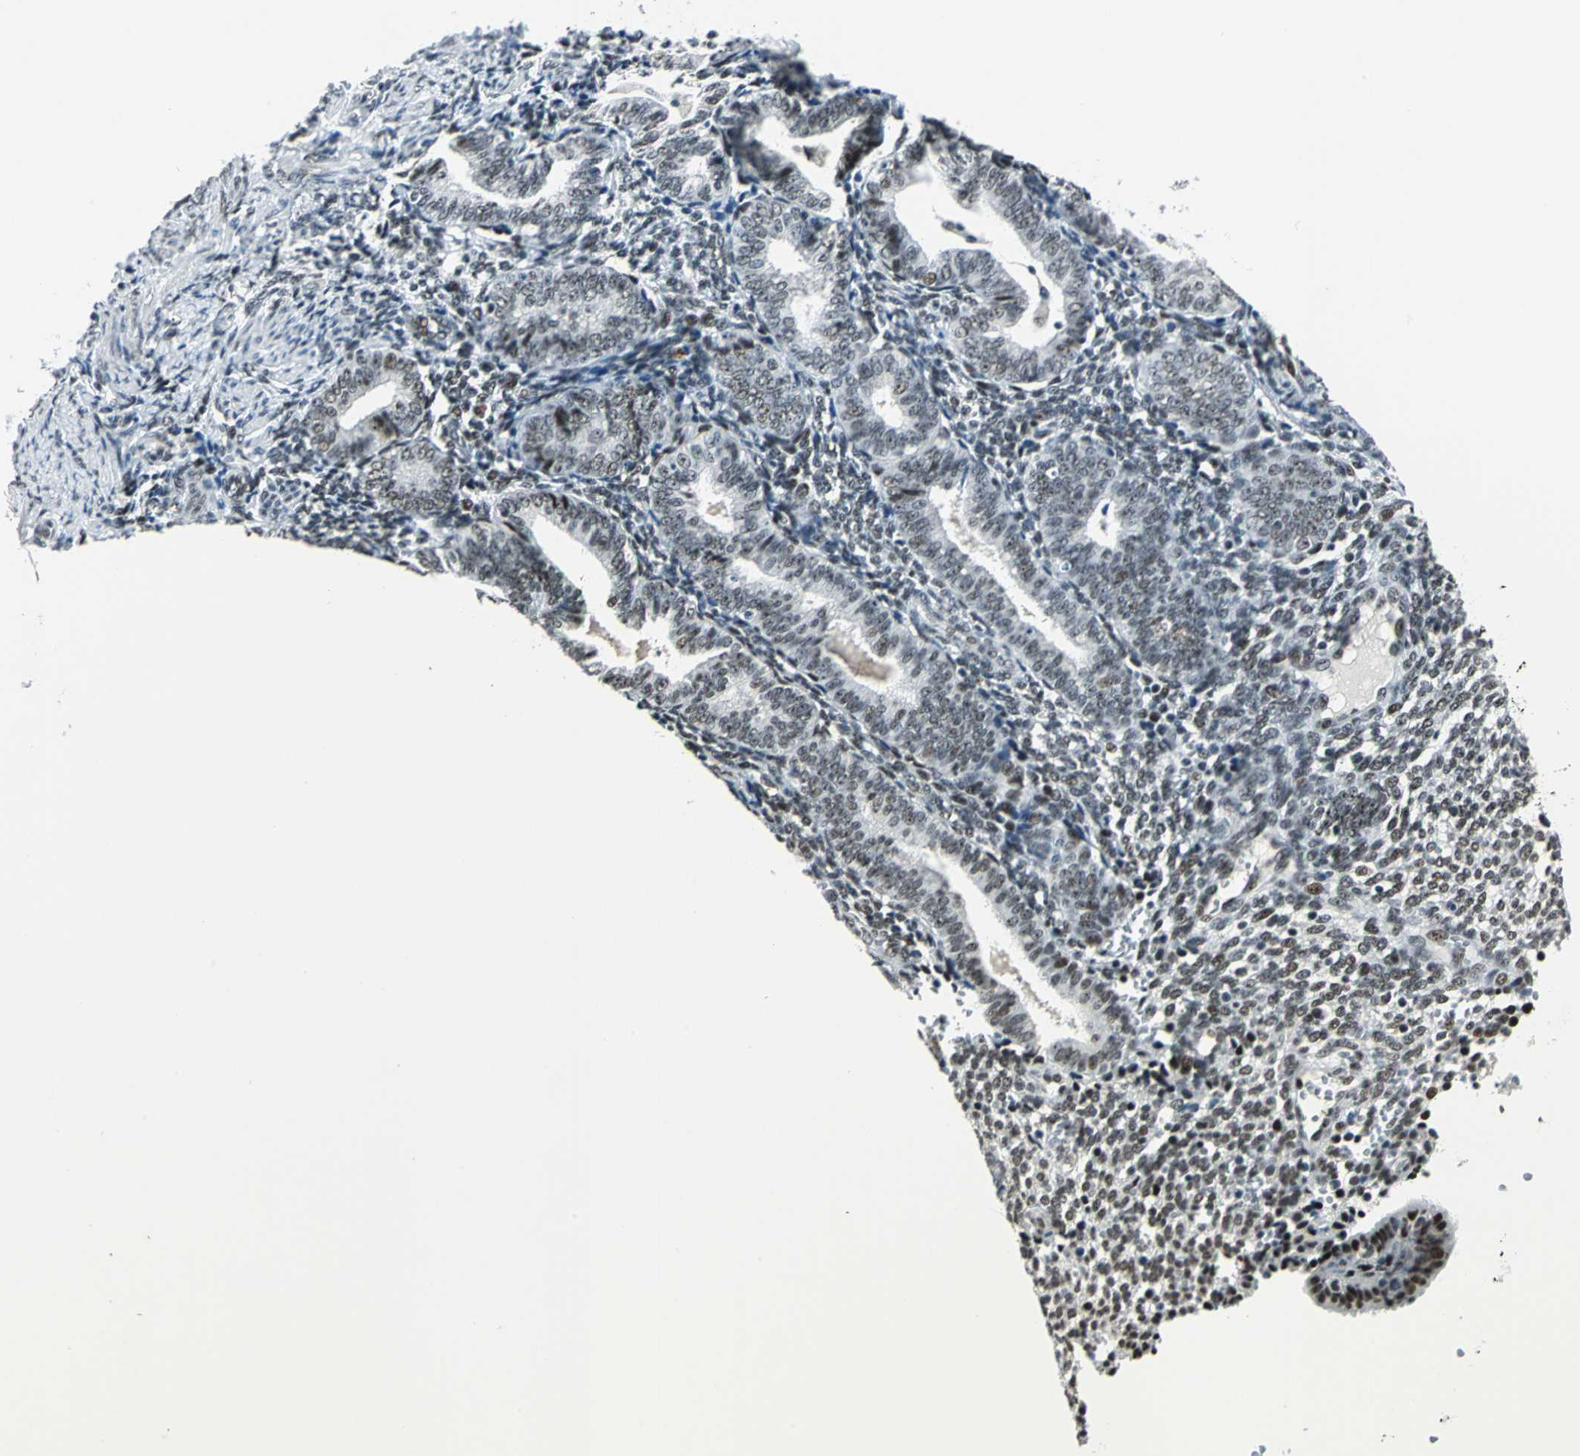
{"staining": {"intensity": "strong", "quantity": ">75%", "location": "nuclear"}, "tissue": "endometrium", "cell_type": "Cells in endometrial stroma", "image_type": "normal", "snomed": [{"axis": "morphology", "description": "Normal tissue, NOS"}, {"axis": "topography", "description": "Endometrium"}], "caption": "Immunohistochemical staining of normal endometrium displays strong nuclear protein expression in about >75% of cells in endometrial stroma. The staining was performed using DAB, with brown indicating positive protein expression. Nuclei are stained blue with hematoxylin.", "gene": "KAT6B", "patient": {"sex": "female", "age": 61}}